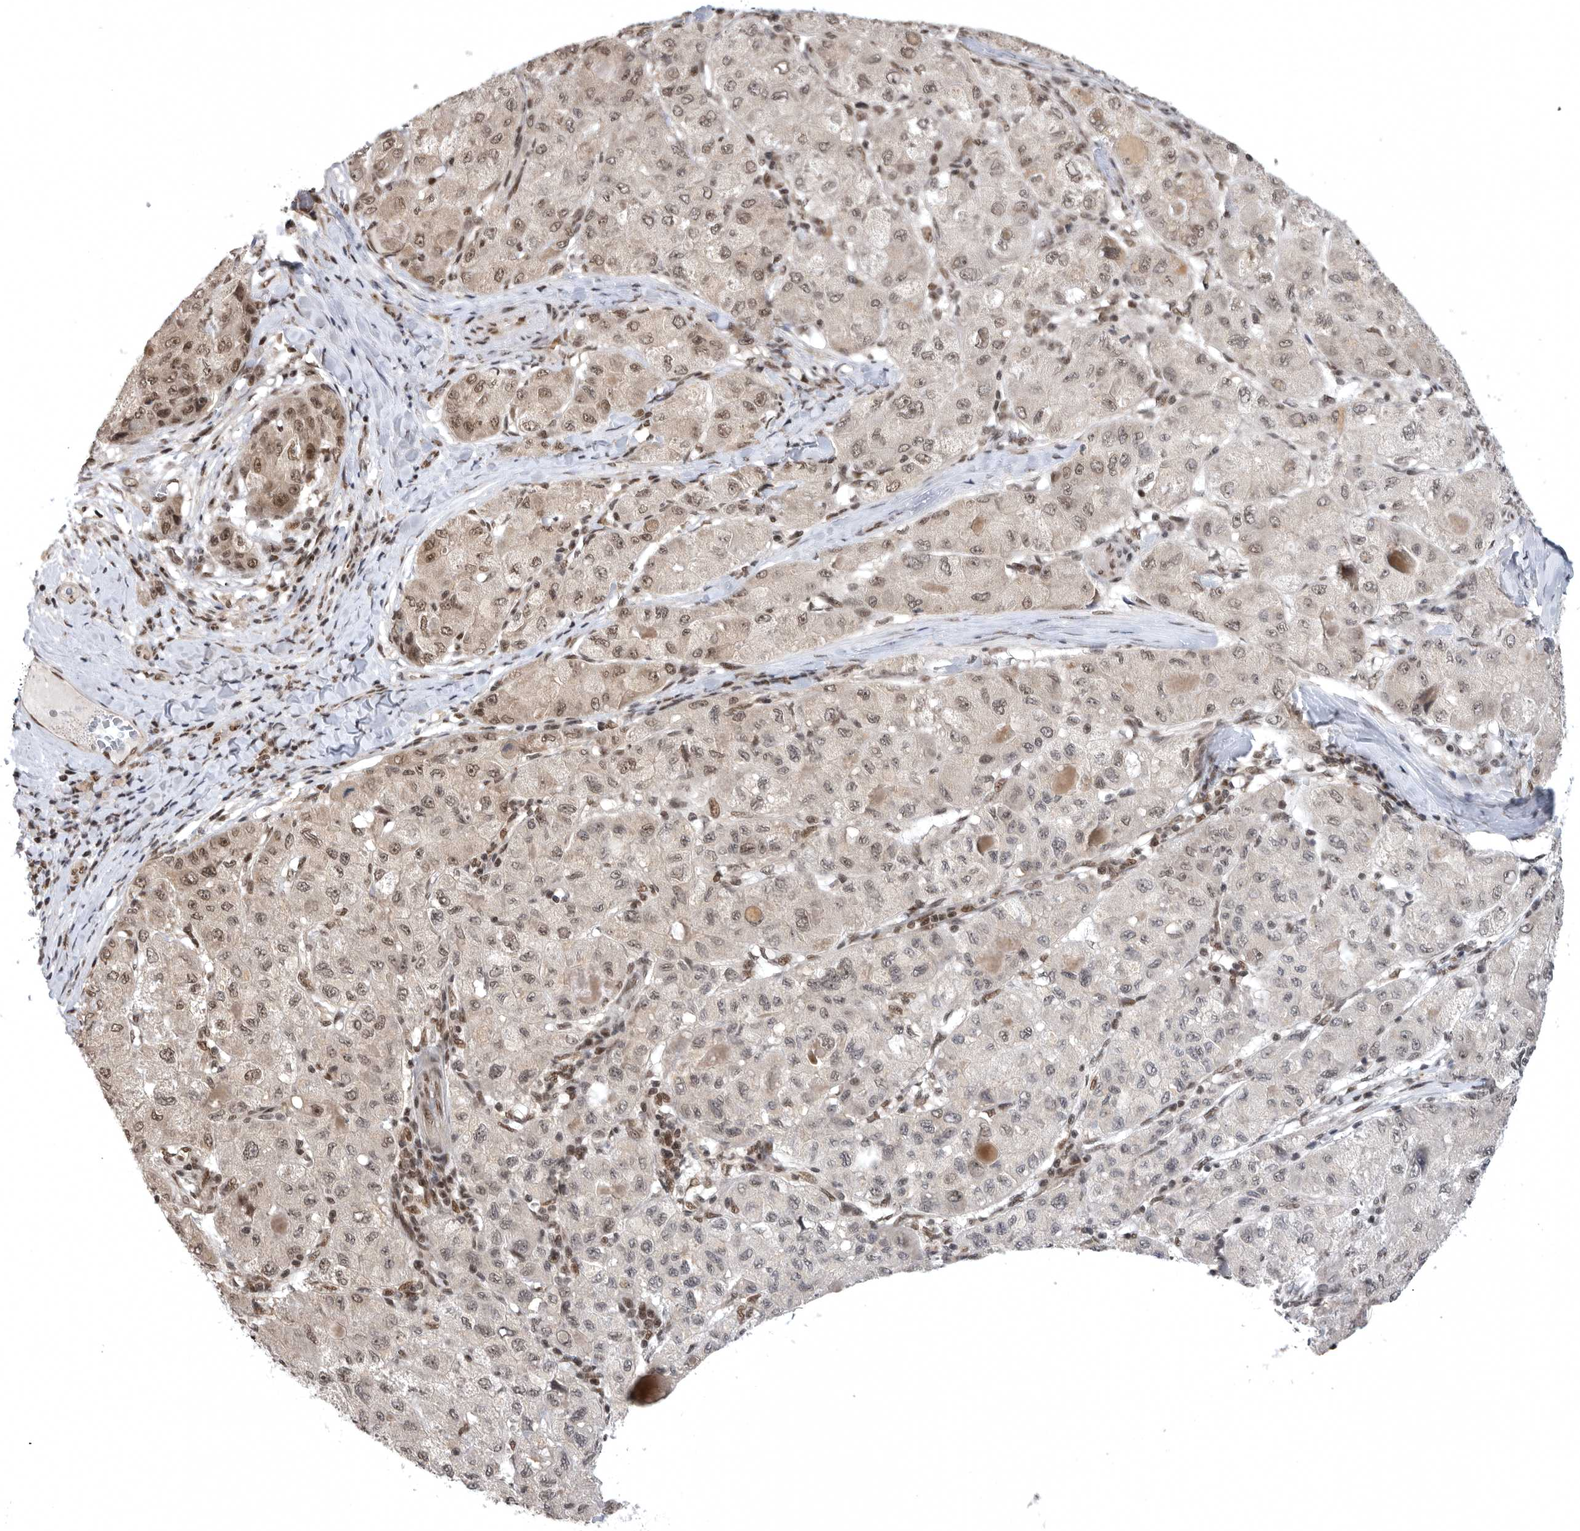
{"staining": {"intensity": "moderate", "quantity": "25%-75%", "location": "cytoplasmic/membranous,nuclear"}, "tissue": "liver cancer", "cell_type": "Tumor cells", "image_type": "cancer", "snomed": [{"axis": "morphology", "description": "Carcinoma, Hepatocellular, NOS"}, {"axis": "topography", "description": "Liver"}], "caption": "IHC staining of liver hepatocellular carcinoma, which exhibits medium levels of moderate cytoplasmic/membranous and nuclear expression in approximately 25%-75% of tumor cells indicating moderate cytoplasmic/membranous and nuclear protein positivity. The staining was performed using DAB (brown) for protein detection and nuclei were counterstained in hematoxylin (blue).", "gene": "ZNF830", "patient": {"sex": "male", "age": 80}}